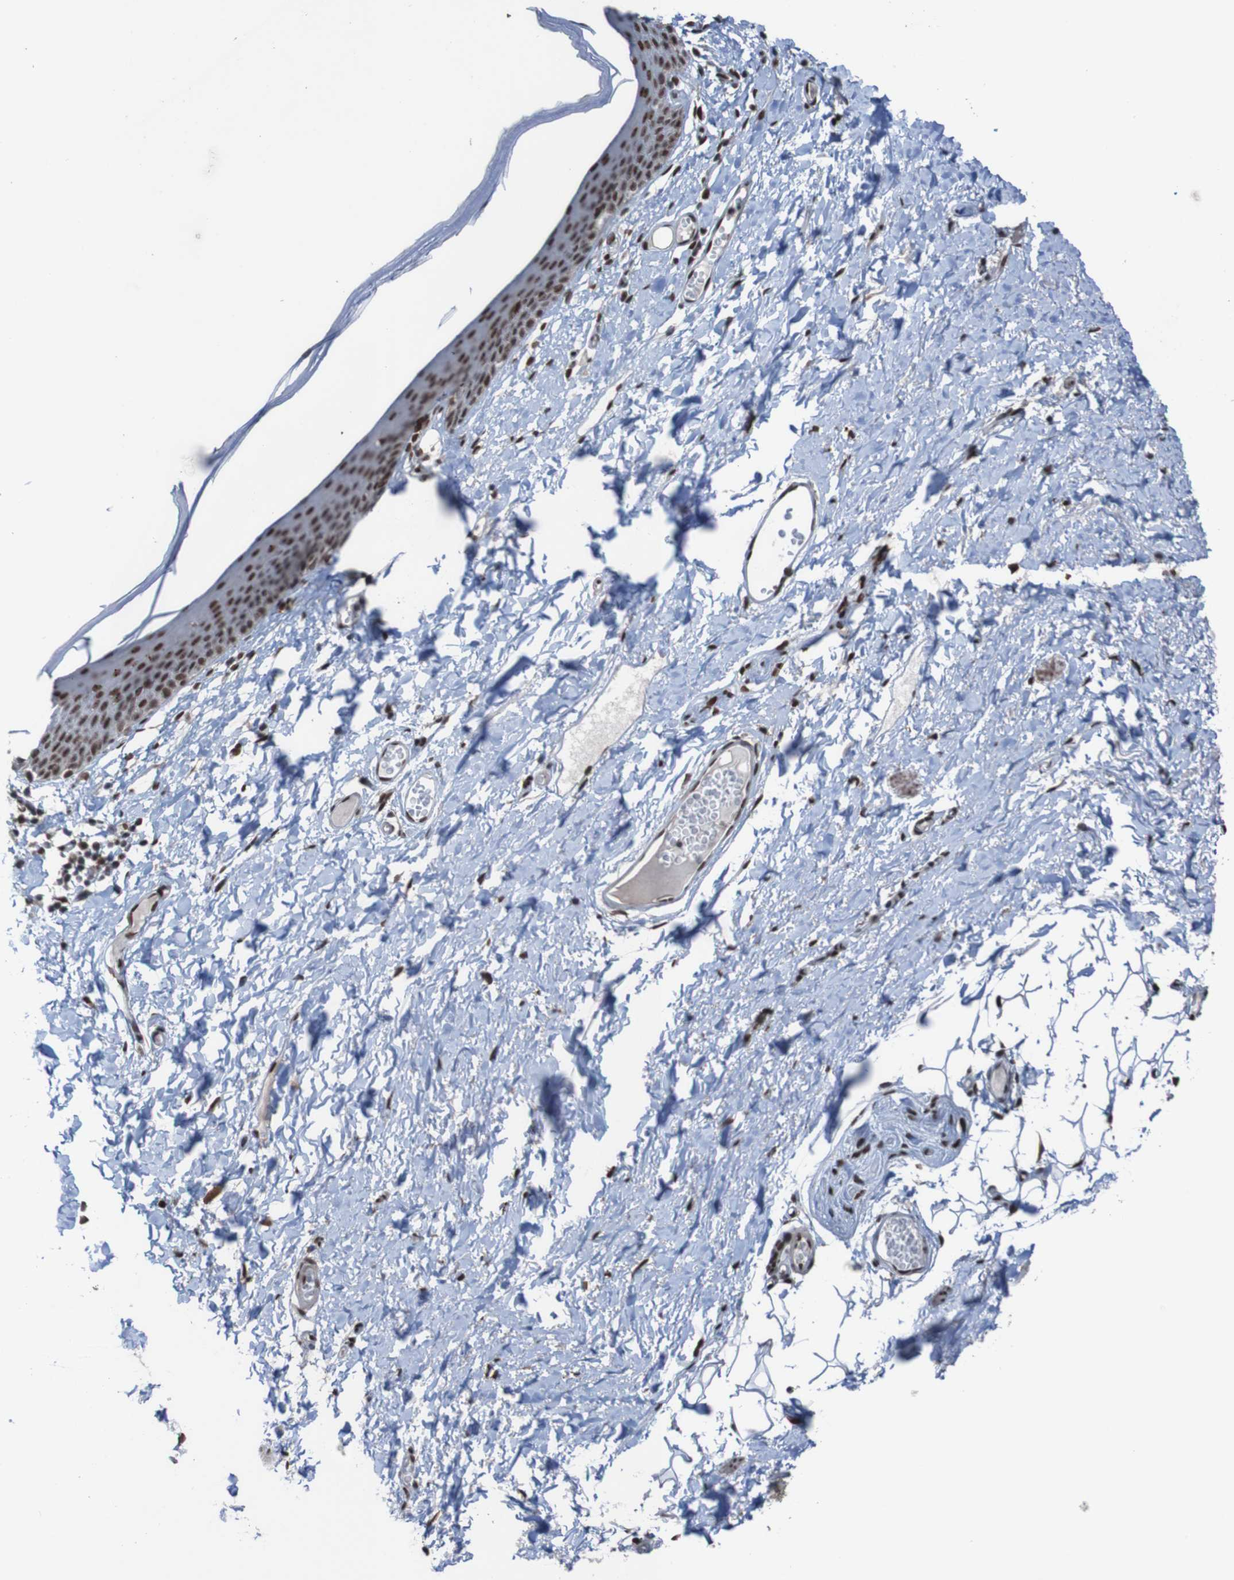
{"staining": {"intensity": "strong", "quantity": ">75%", "location": "nuclear"}, "tissue": "skin", "cell_type": "Epidermal cells", "image_type": "normal", "snomed": [{"axis": "morphology", "description": "Normal tissue, NOS"}, {"axis": "topography", "description": "Vulva"}], "caption": "High-power microscopy captured an IHC histopathology image of unremarkable skin, revealing strong nuclear expression in about >75% of epidermal cells.", "gene": "PHF2", "patient": {"sex": "female", "age": 54}}